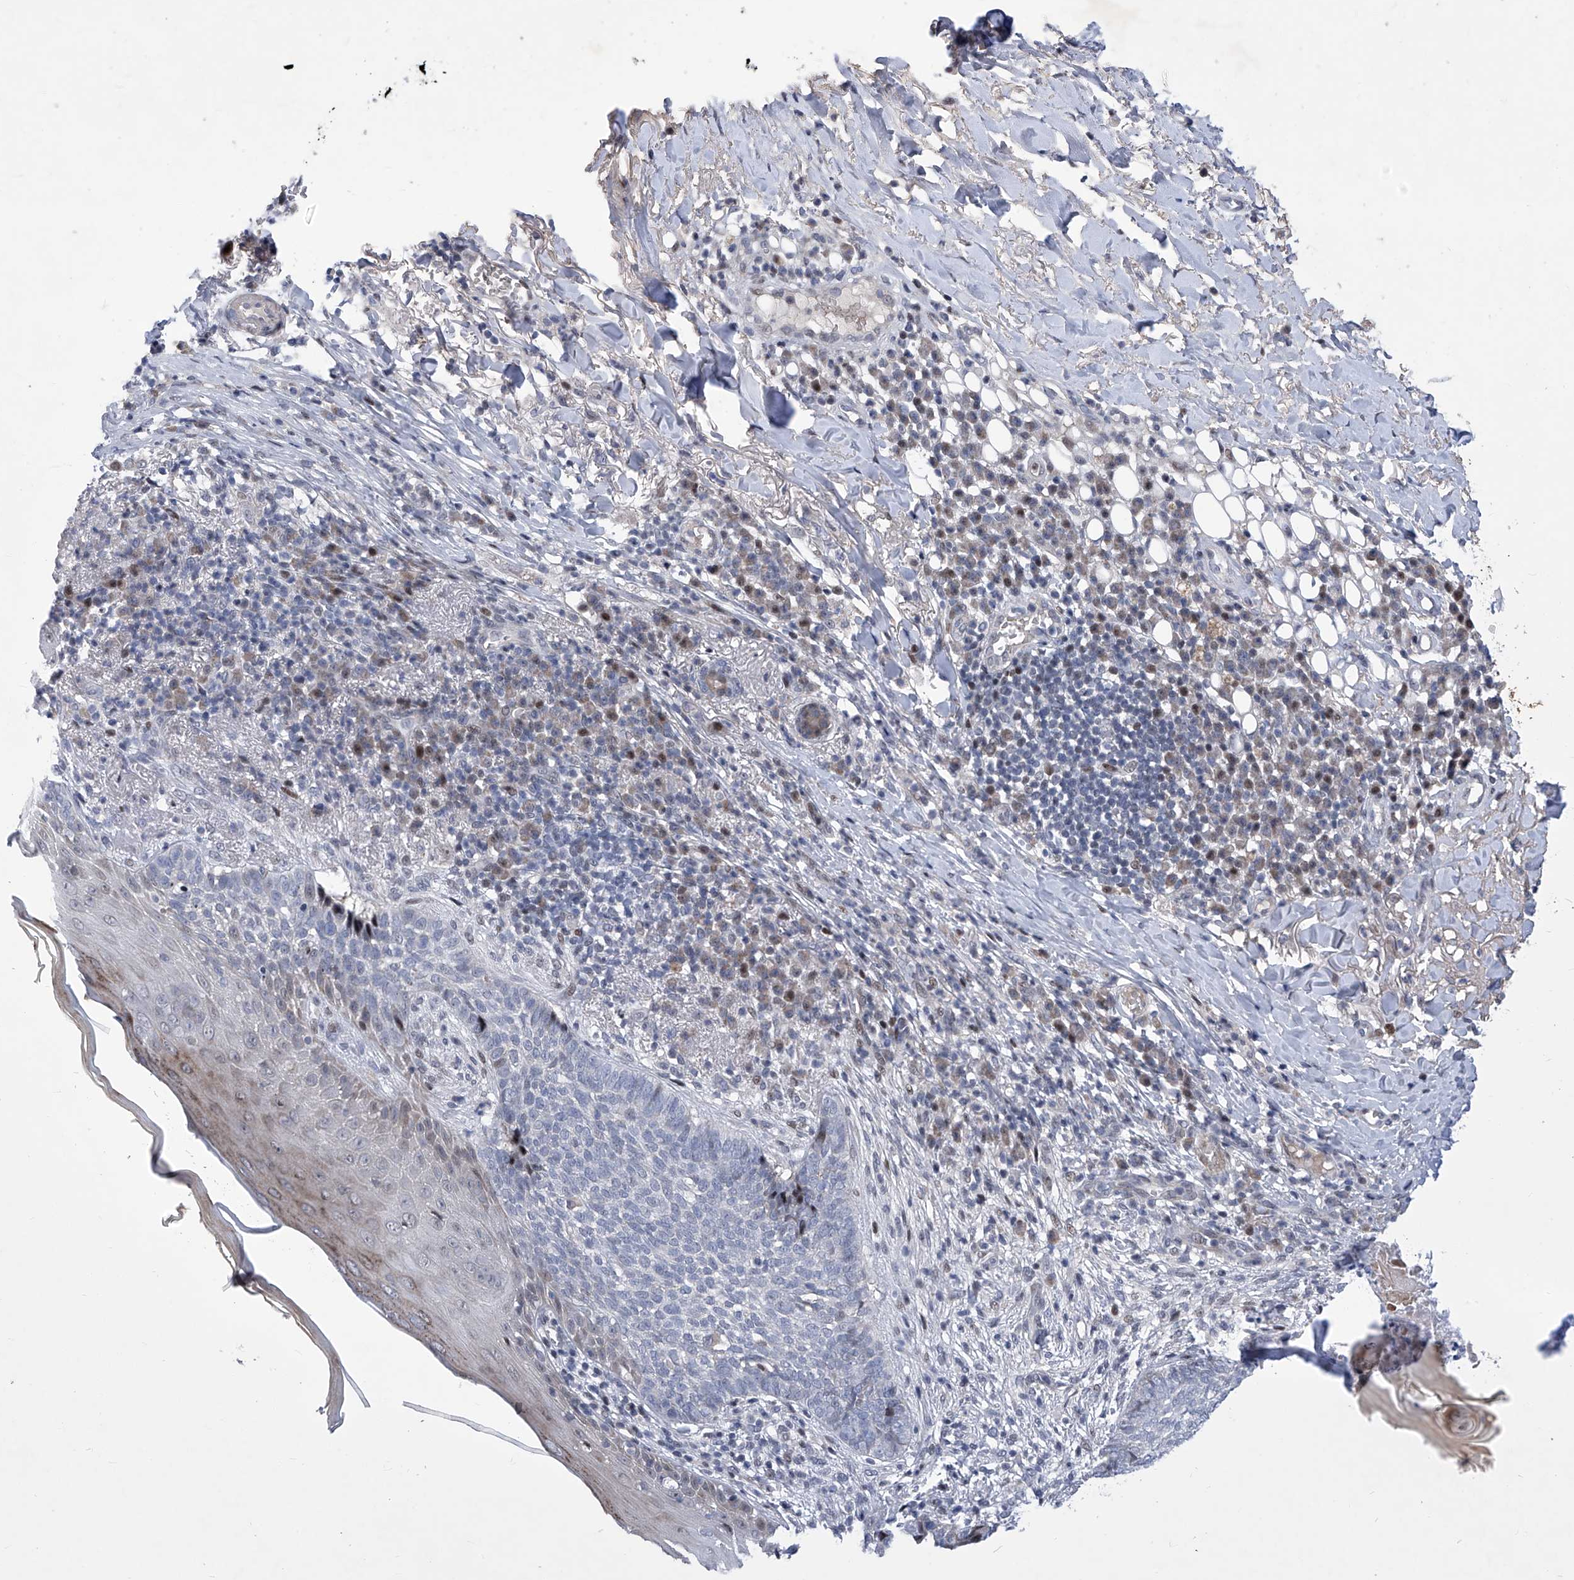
{"staining": {"intensity": "negative", "quantity": "none", "location": "none"}, "tissue": "skin cancer", "cell_type": "Tumor cells", "image_type": "cancer", "snomed": [{"axis": "morphology", "description": "Basal cell carcinoma"}, {"axis": "topography", "description": "Skin"}], "caption": "Micrograph shows no significant protein expression in tumor cells of skin cancer (basal cell carcinoma).", "gene": "NUFIP1", "patient": {"sex": "male", "age": 85}}